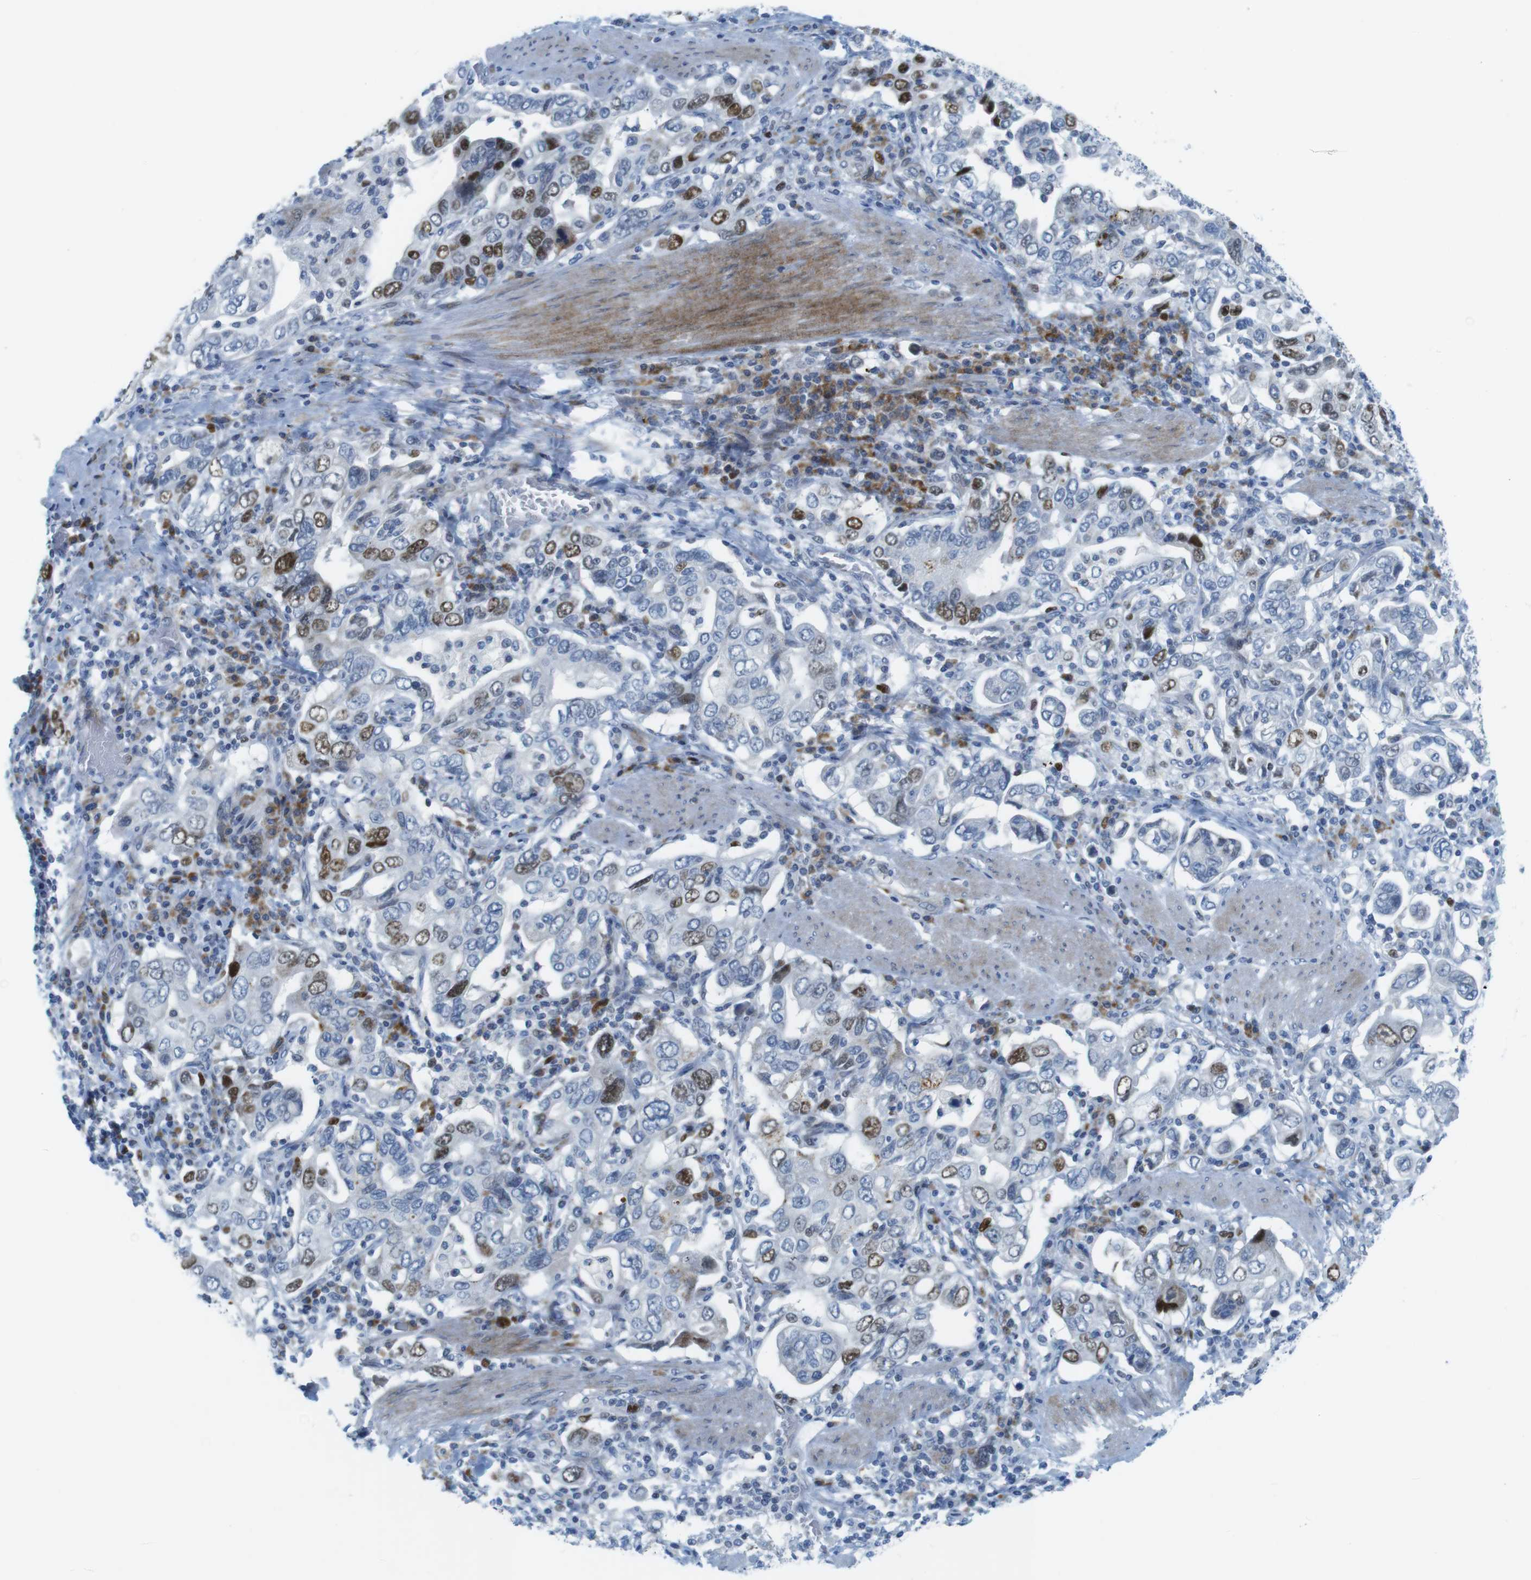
{"staining": {"intensity": "moderate", "quantity": "25%-75%", "location": "nuclear"}, "tissue": "stomach cancer", "cell_type": "Tumor cells", "image_type": "cancer", "snomed": [{"axis": "morphology", "description": "Adenocarcinoma, NOS"}, {"axis": "topography", "description": "Stomach, upper"}], "caption": "A high-resolution image shows IHC staining of stomach adenocarcinoma, which demonstrates moderate nuclear positivity in approximately 25%-75% of tumor cells.", "gene": "CHAF1A", "patient": {"sex": "male", "age": 62}}